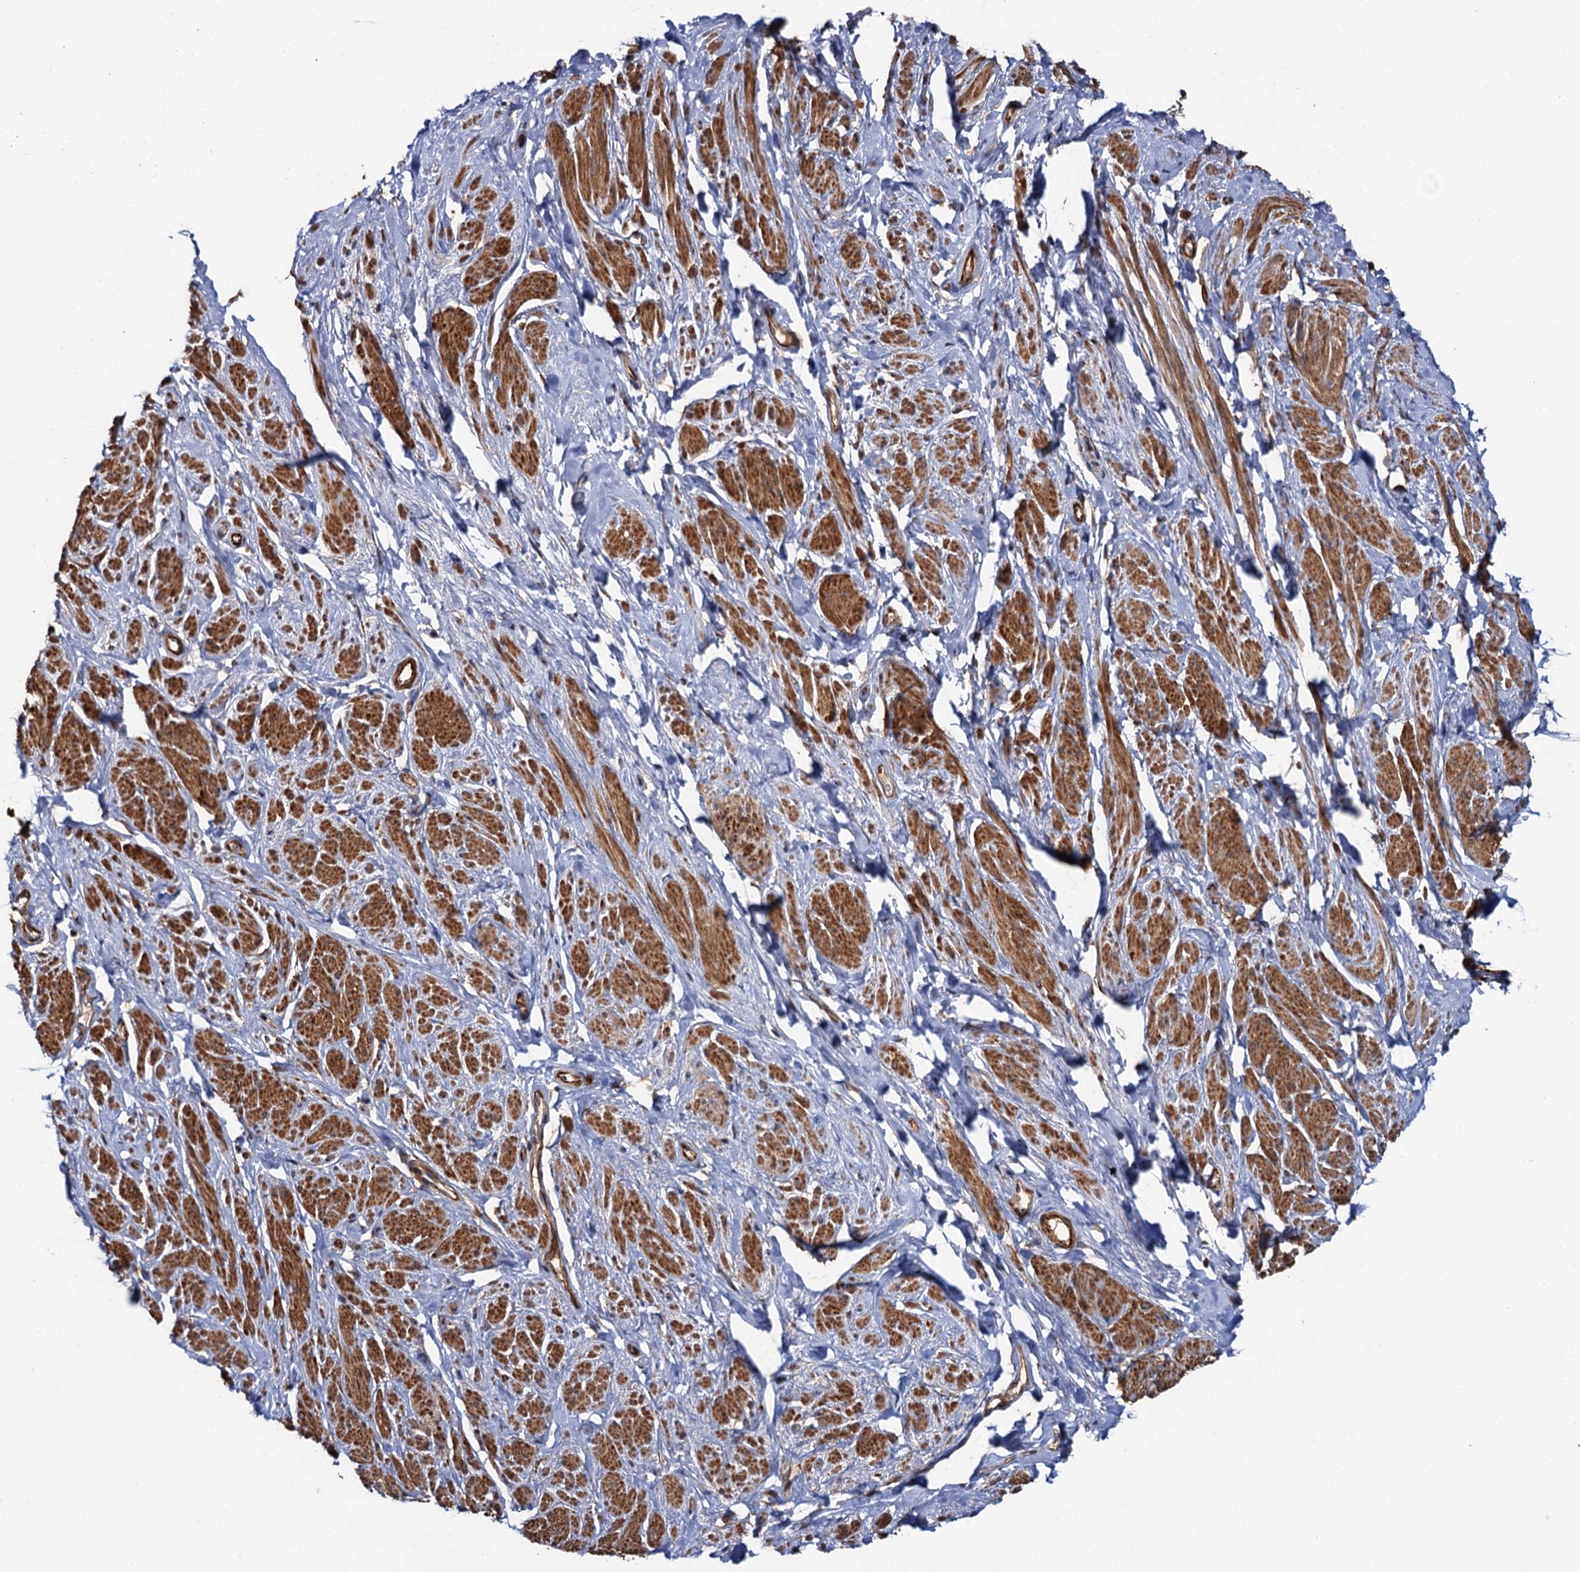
{"staining": {"intensity": "moderate", "quantity": ">75%", "location": "cytoplasmic/membranous"}, "tissue": "smooth muscle", "cell_type": "Smooth muscle cells", "image_type": "normal", "snomed": [{"axis": "morphology", "description": "Normal tissue, NOS"}, {"axis": "topography", "description": "Smooth muscle"}, {"axis": "topography", "description": "Peripheral nerve tissue"}], "caption": "Immunohistochemistry (IHC) staining of unremarkable smooth muscle, which shows medium levels of moderate cytoplasmic/membranous positivity in approximately >75% of smooth muscle cells indicating moderate cytoplasmic/membranous protein expression. The staining was performed using DAB (brown) for protein detection and nuclei were counterstained in hematoxylin (blue).", "gene": "FSIP1", "patient": {"sex": "male", "age": 69}}